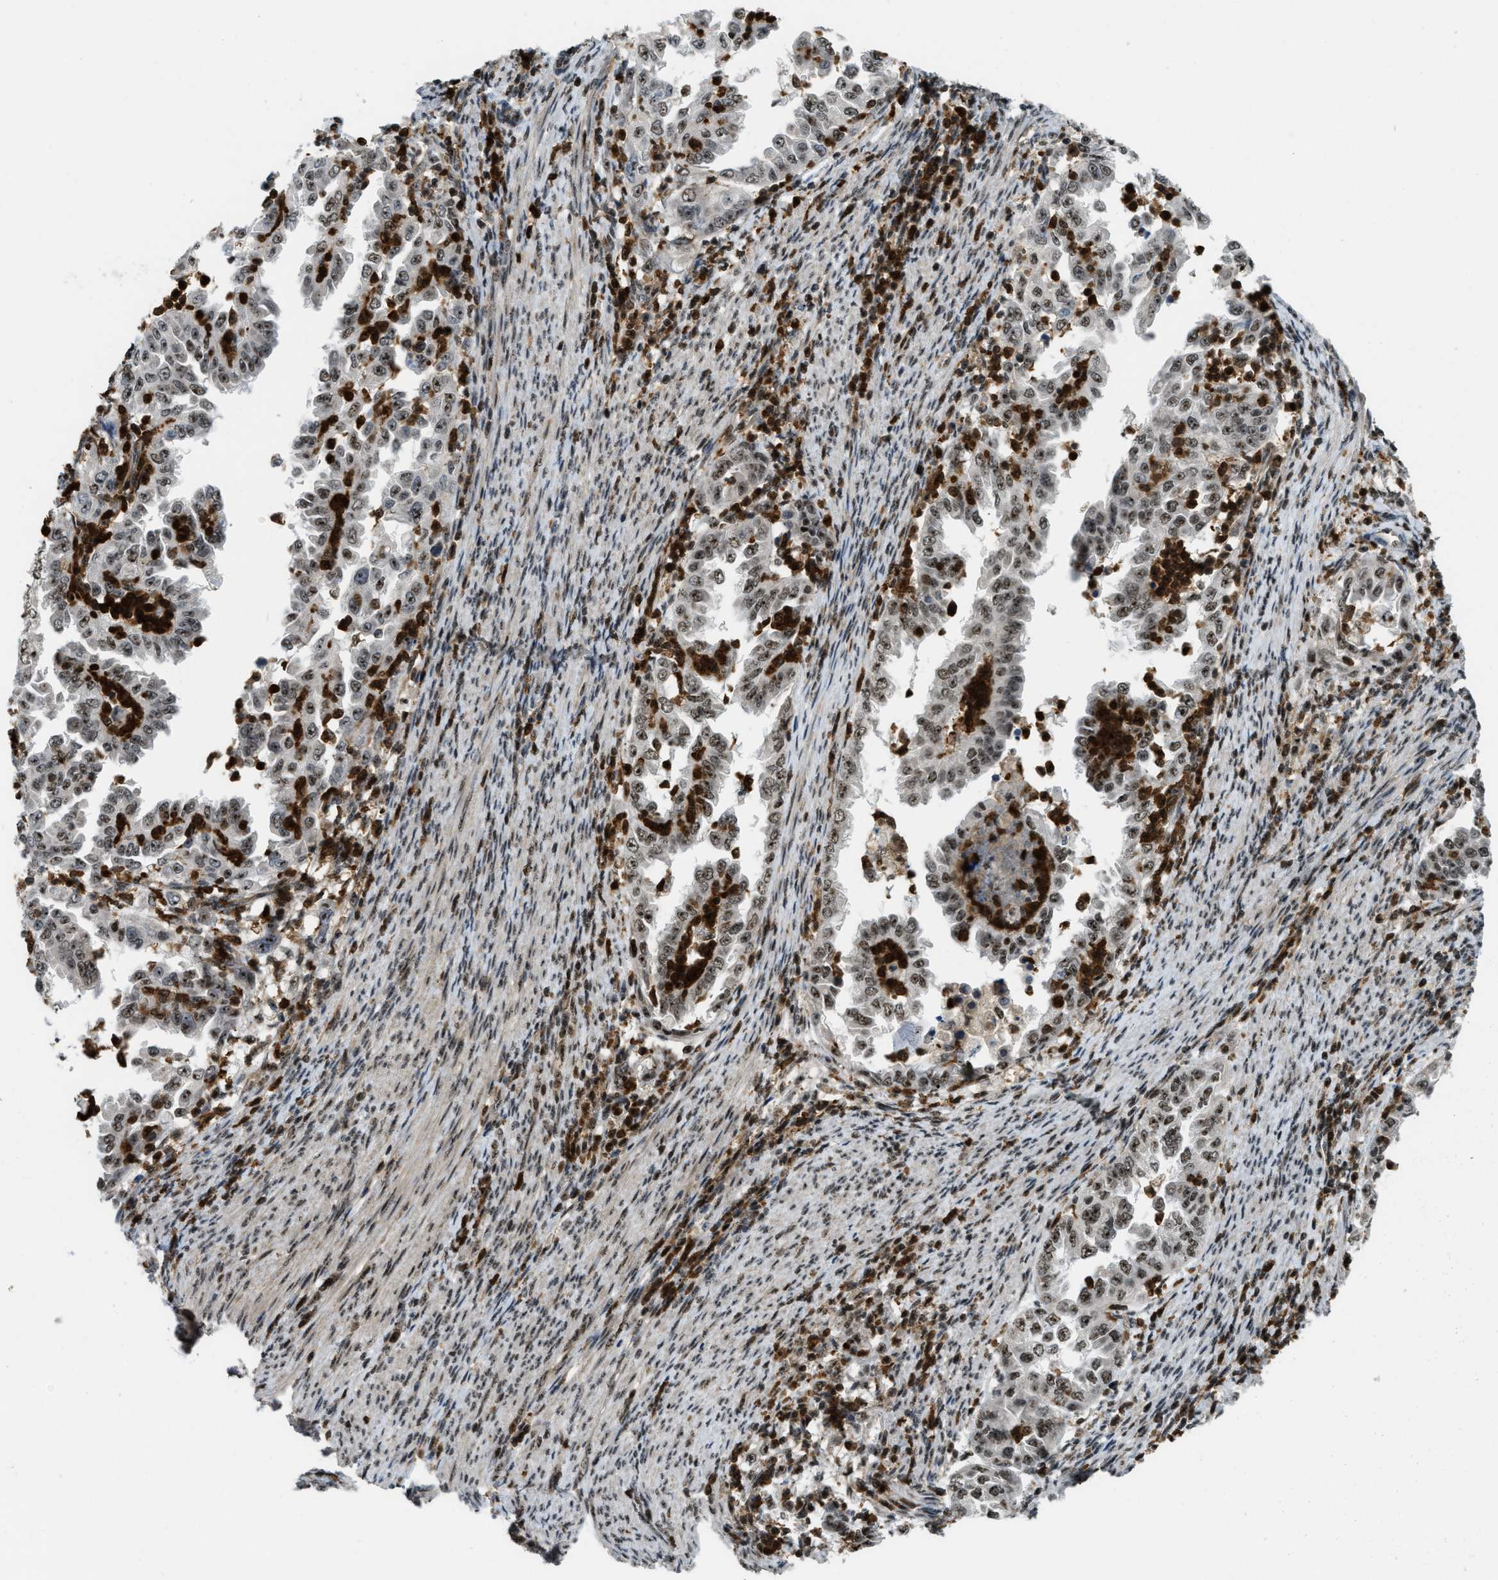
{"staining": {"intensity": "moderate", "quantity": ">75%", "location": "nuclear"}, "tissue": "endometrial cancer", "cell_type": "Tumor cells", "image_type": "cancer", "snomed": [{"axis": "morphology", "description": "Adenocarcinoma, NOS"}, {"axis": "topography", "description": "Endometrium"}], "caption": "A medium amount of moderate nuclear positivity is appreciated in approximately >75% of tumor cells in endometrial cancer tissue.", "gene": "E2F1", "patient": {"sex": "female", "age": 85}}